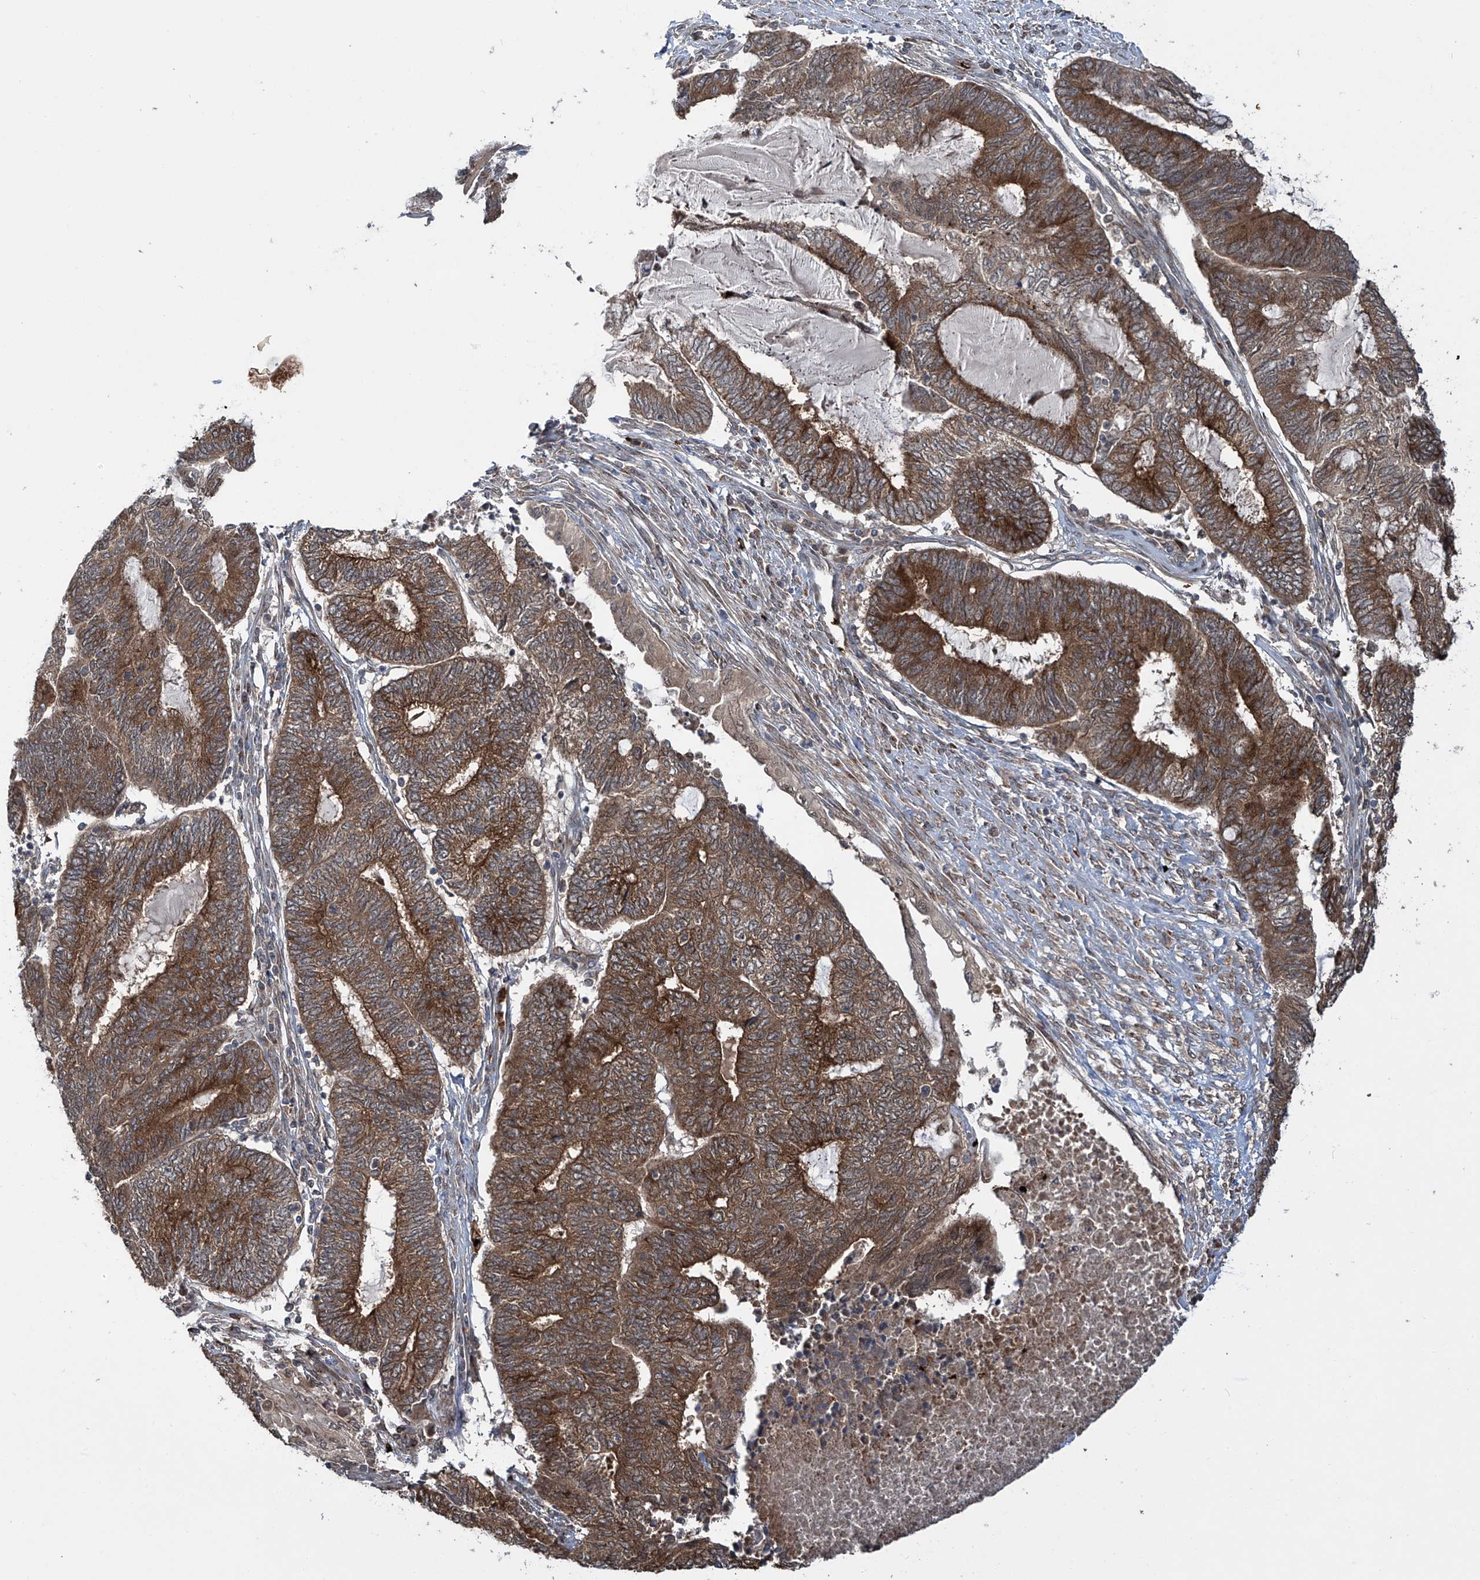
{"staining": {"intensity": "moderate", "quantity": ">75%", "location": "cytoplasmic/membranous"}, "tissue": "endometrial cancer", "cell_type": "Tumor cells", "image_type": "cancer", "snomed": [{"axis": "morphology", "description": "Adenocarcinoma, NOS"}, {"axis": "topography", "description": "Uterus"}, {"axis": "topography", "description": "Endometrium"}], "caption": "Endometrial cancer was stained to show a protein in brown. There is medium levels of moderate cytoplasmic/membranous staining in approximately >75% of tumor cells. (Stains: DAB (3,3'-diaminobenzidine) in brown, nuclei in blue, Microscopy: brightfield microscopy at high magnification).", "gene": "ZDHHC9", "patient": {"sex": "female", "age": 70}}